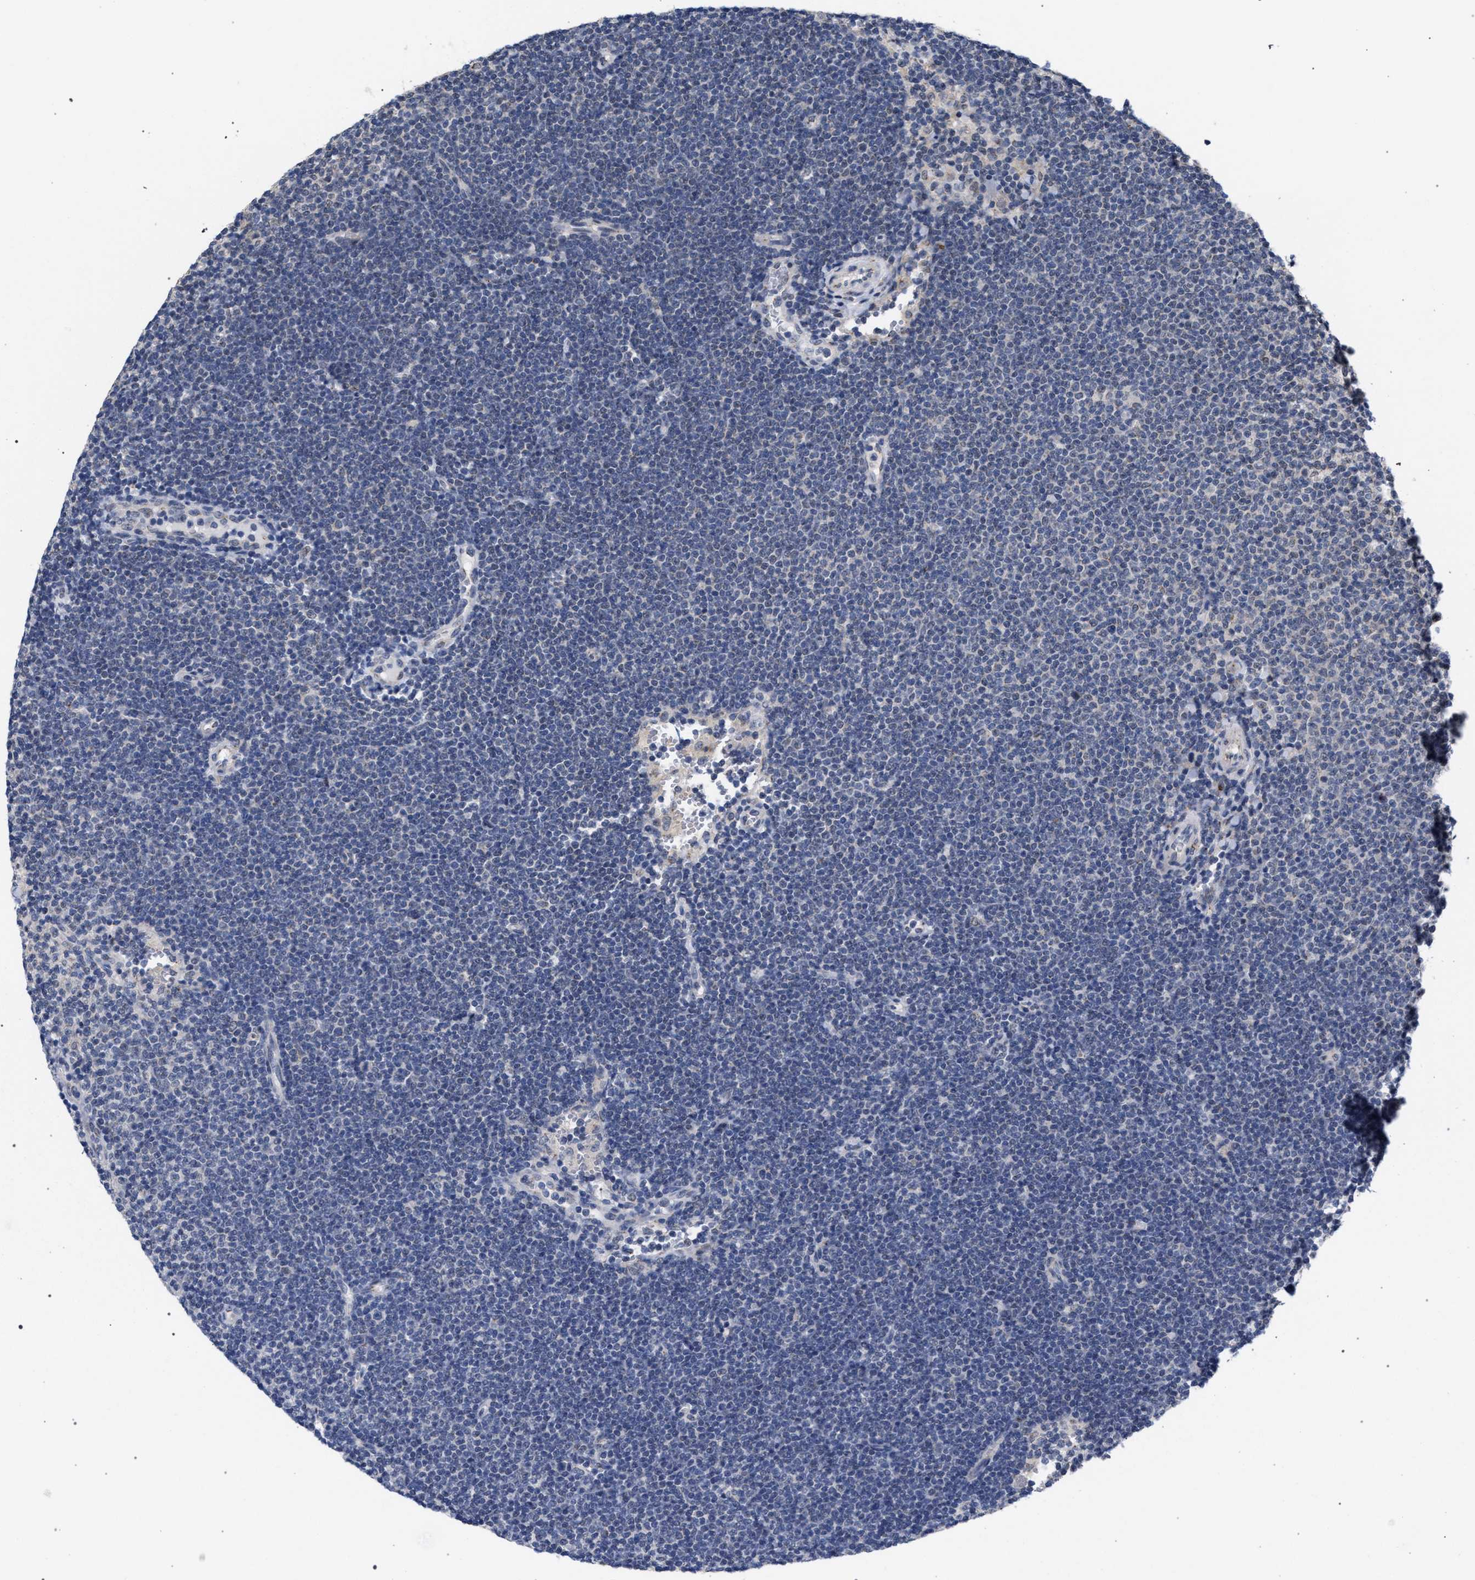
{"staining": {"intensity": "negative", "quantity": "none", "location": "none"}, "tissue": "lymphoma", "cell_type": "Tumor cells", "image_type": "cancer", "snomed": [{"axis": "morphology", "description": "Malignant lymphoma, non-Hodgkin's type, Low grade"}, {"axis": "topography", "description": "Lymph node"}], "caption": "IHC of human low-grade malignant lymphoma, non-Hodgkin's type demonstrates no expression in tumor cells. (DAB (3,3'-diaminobenzidine) IHC visualized using brightfield microscopy, high magnification).", "gene": "GOLGA2", "patient": {"sex": "female", "age": 53}}